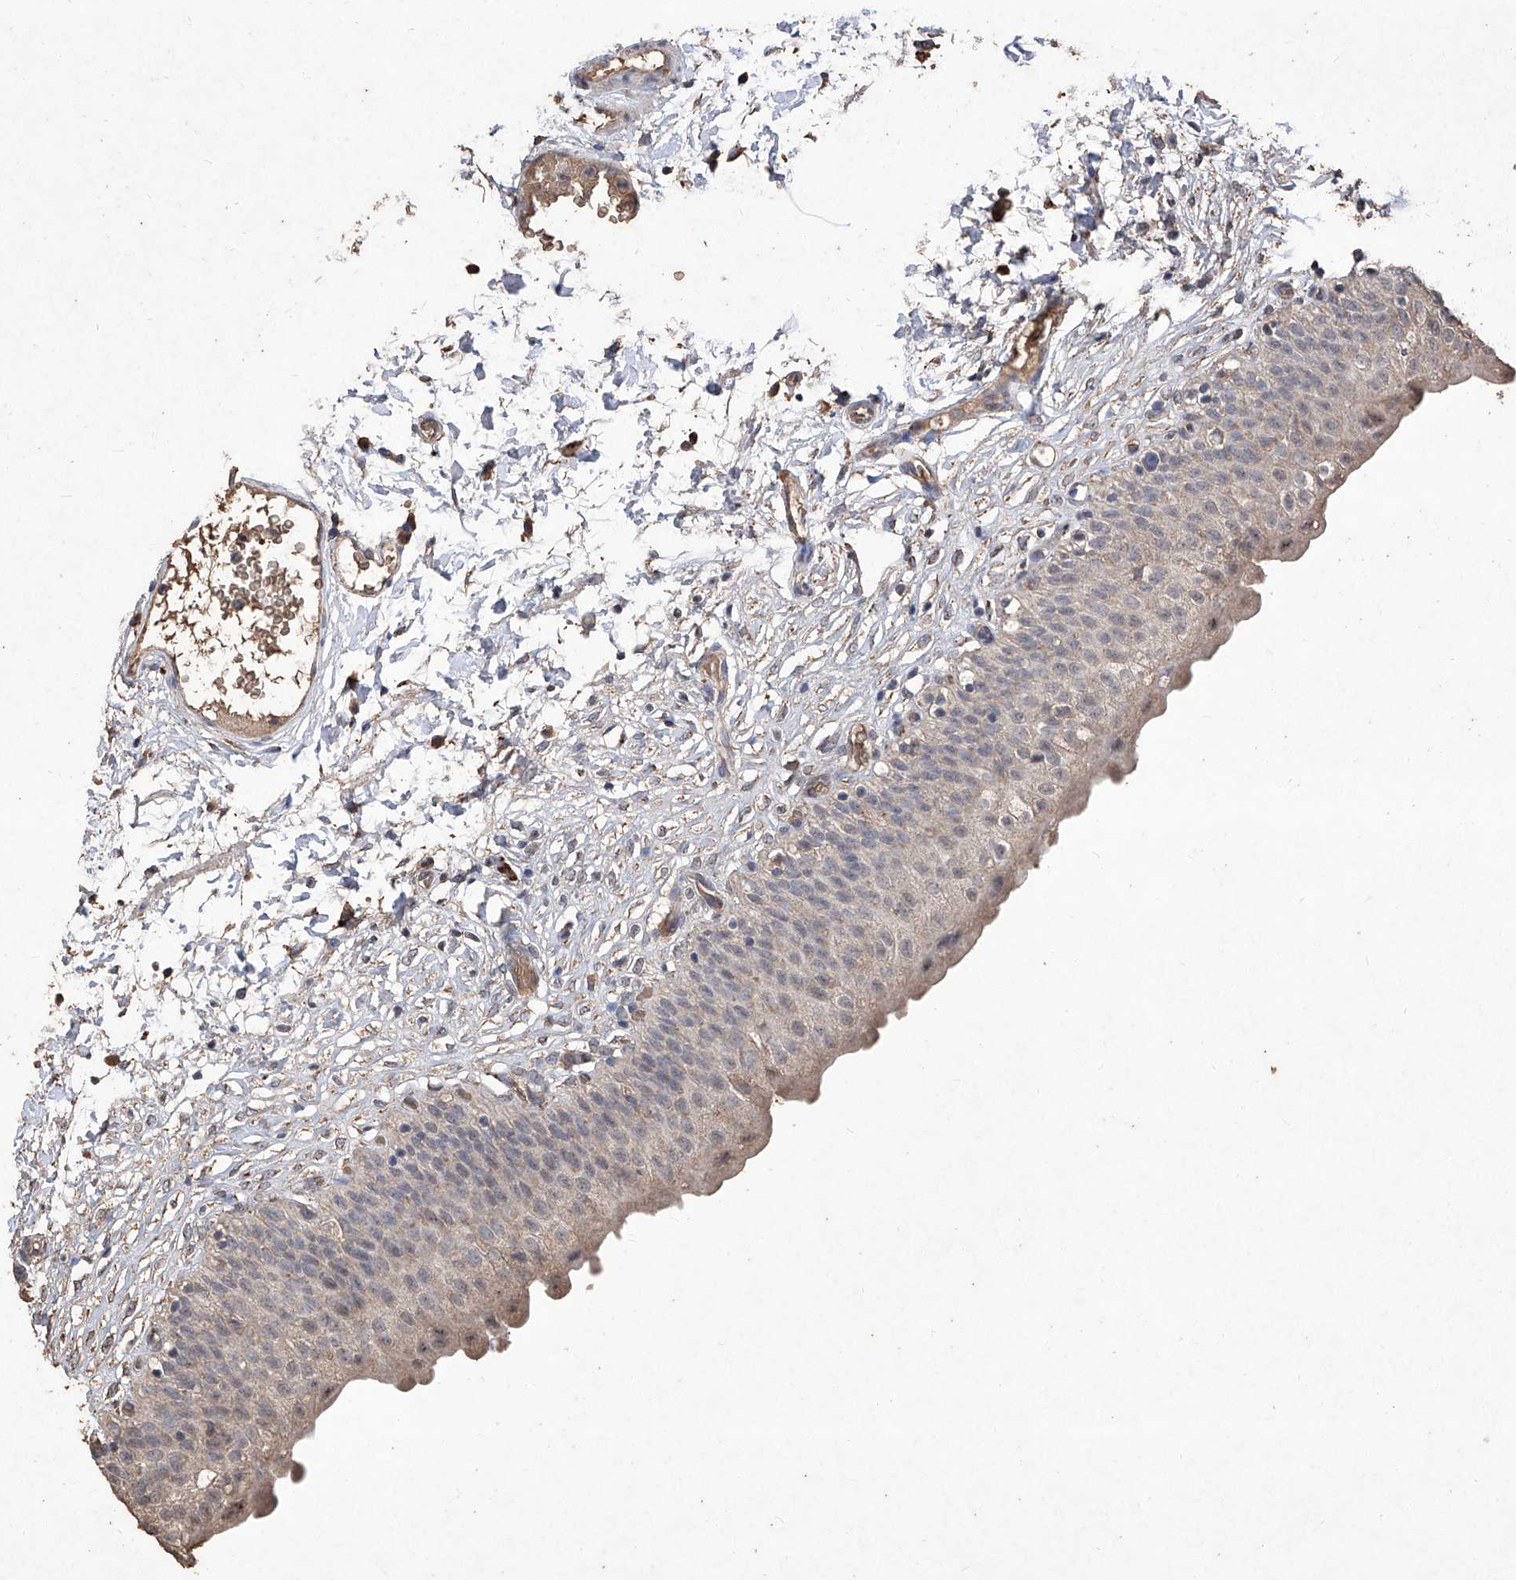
{"staining": {"intensity": "weak", "quantity": ">75%", "location": "cytoplasmic/membranous,nuclear"}, "tissue": "urinary bladder", "cell_type": "Urothelial cells", "image_type": "normal", "snomed": [{"axis": "morphology", "description": "Normal tissue, NOS"}, {"axis": "topography", "description": "Urinary bladder"}], "caption": "Weak cytoplasmic/membranous,nuclear positivity is seen in approximately >75% of urothelial cells in unremarkable urinary bladder. (Brightfield microscopy of DAB IHC at high magnification).", "gene": "EML1", "patient": {"sex": "male", "age": 55}}